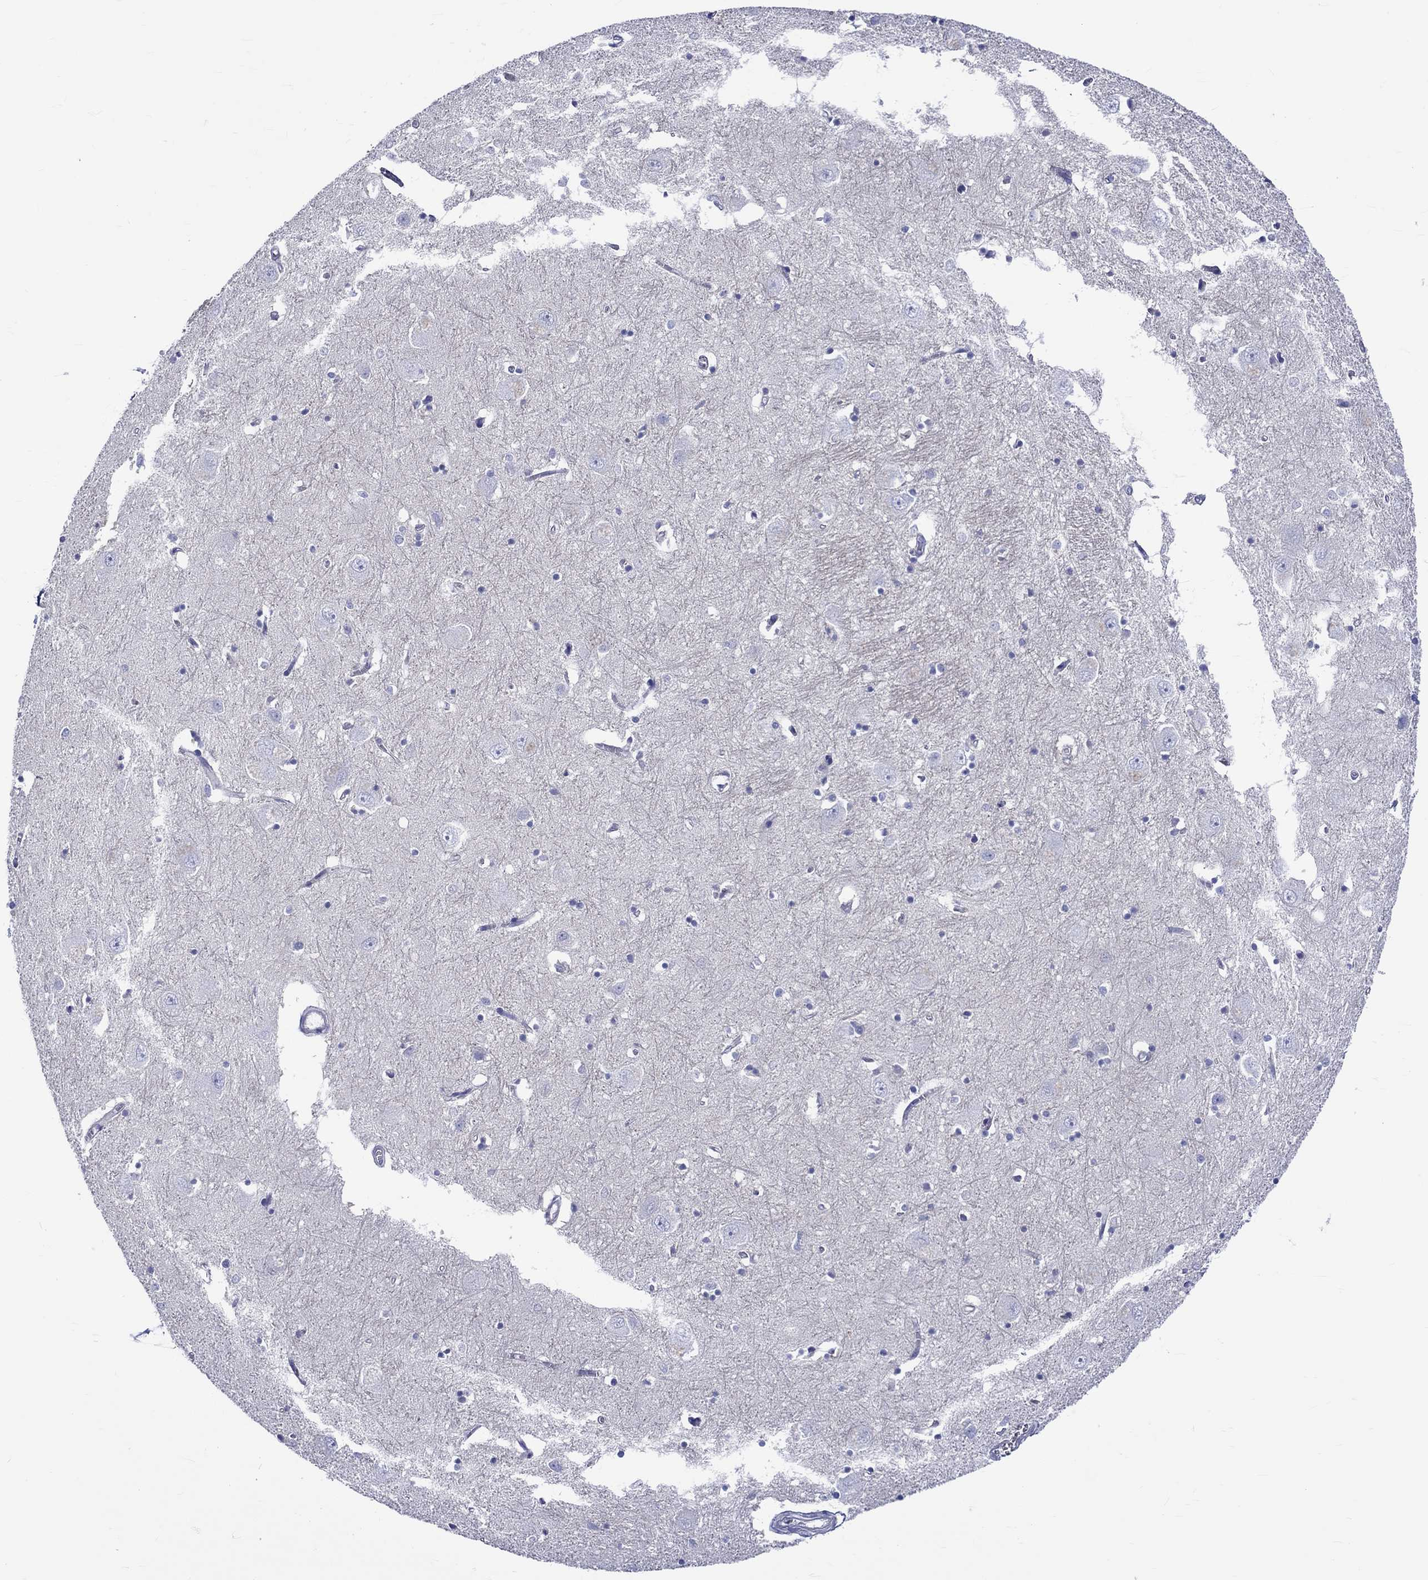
{"staining": {"intensity": "negative", "quantity": "none", "location": "none"}, "tissue": "caudate", "cell_type": "Glial cells", "image_type": "normal", "snomed": [{"axis": "morphology", "description": "Normal tissue, NOS"}, {"axis": "topography", "description": "Lateral ventricle wall"}], "caption": "IHC of unremarkable caudate reveals no expression in glial cells.", "gene": "SH2D7", "patient": {"sex": "male", "age": 54}}